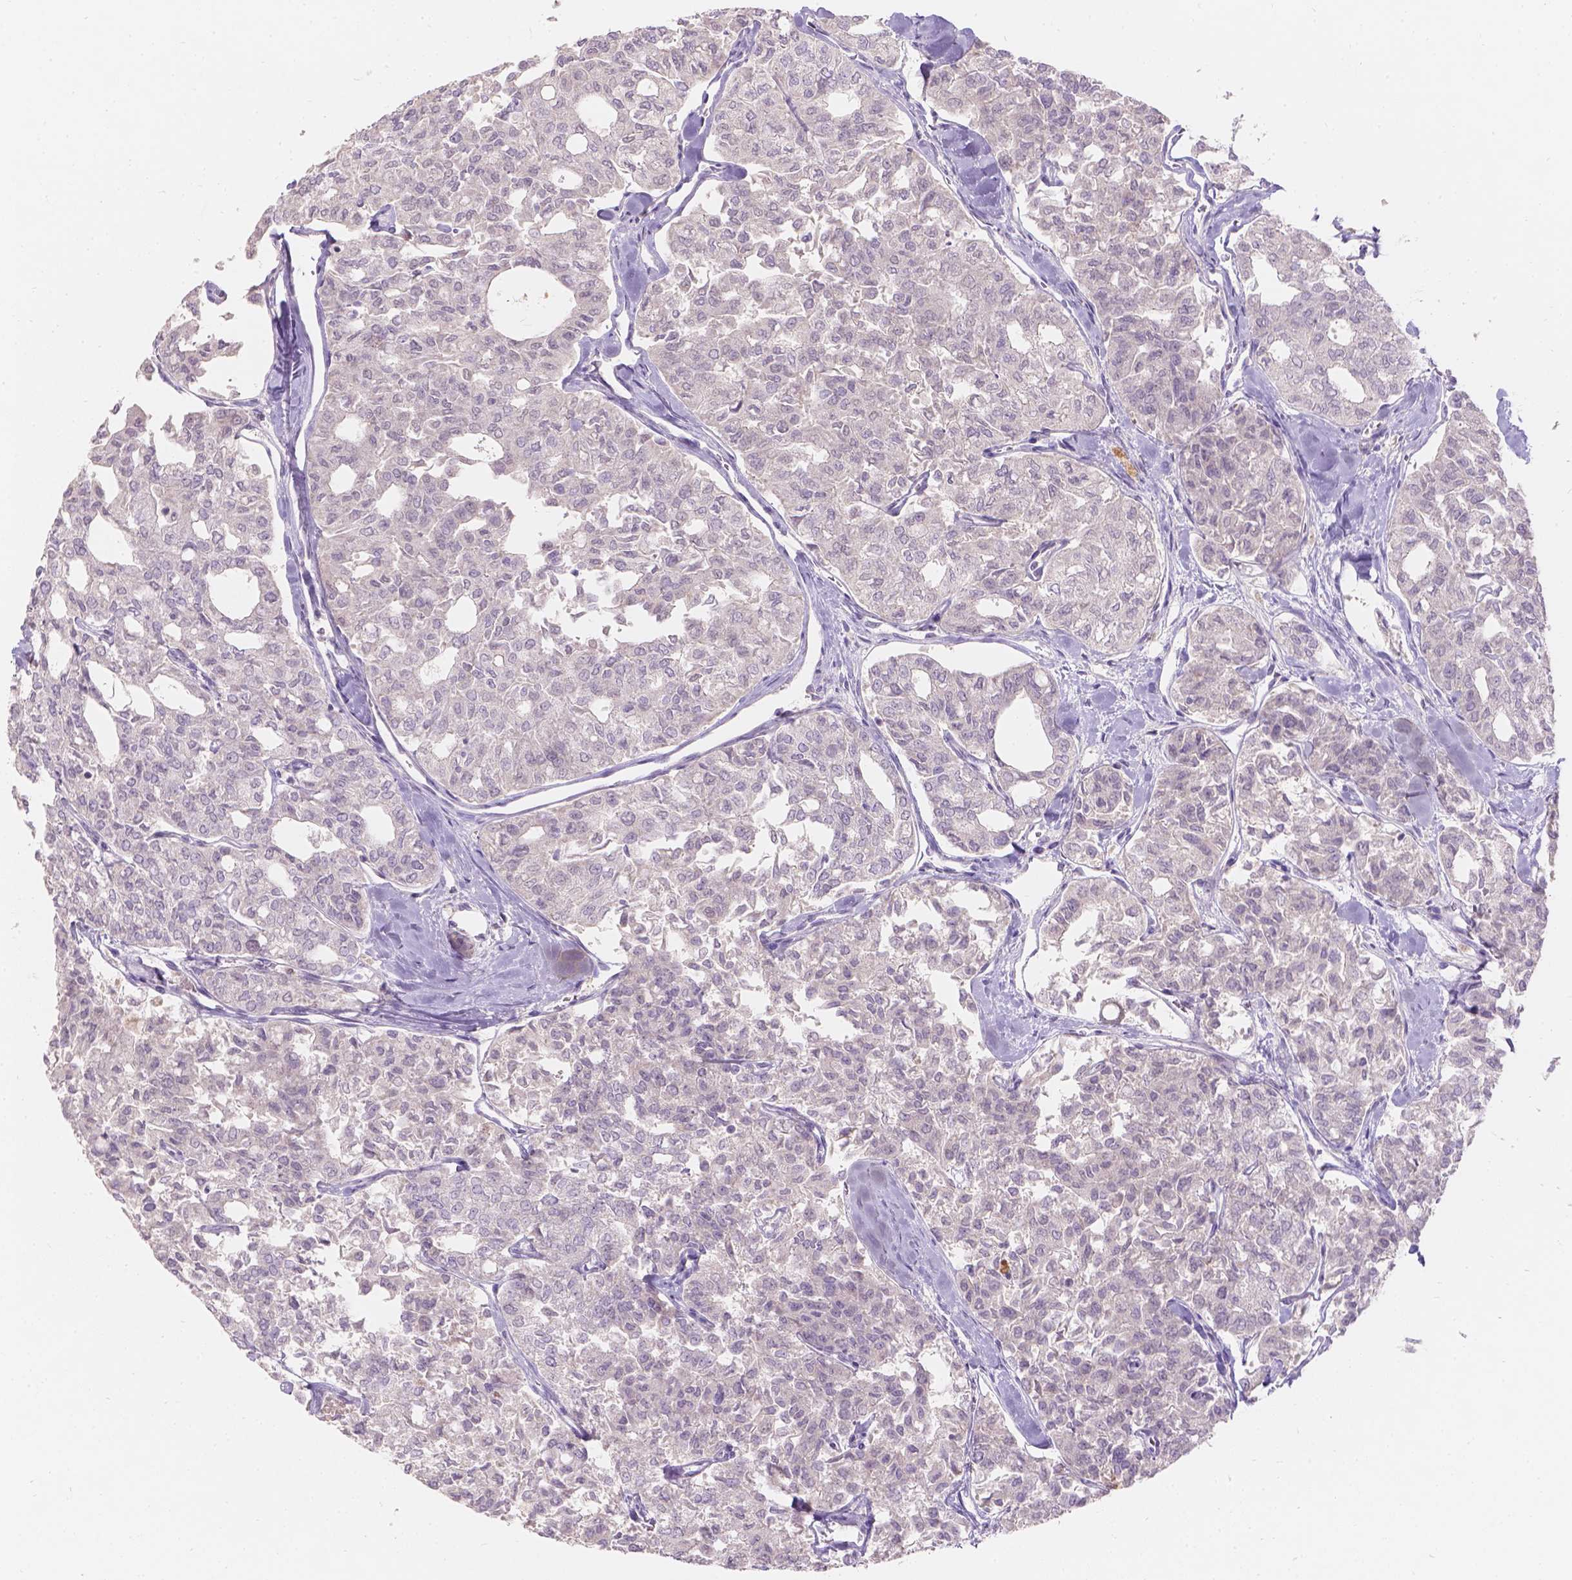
{"staining": {"intensity": "negative", "quantity": "none", "location": "none"}, "tissue": "thyroid cancer", "cell_type": "Tumor cells", "image_type": "cancer", "snomed": [{"axis": "morphology", "description": "Follicular adenoma carcinoma, NOS"}, {"axis": "topography", "description": "Thyroid gland"}], "caption": "DAB immunohistochemical staining of human thyroid follicular adenoma carcinoma shows no significant staining in tumor cells.", "gene": "DCAF4L1", "patient": {"sex": "male", "age": 75}}